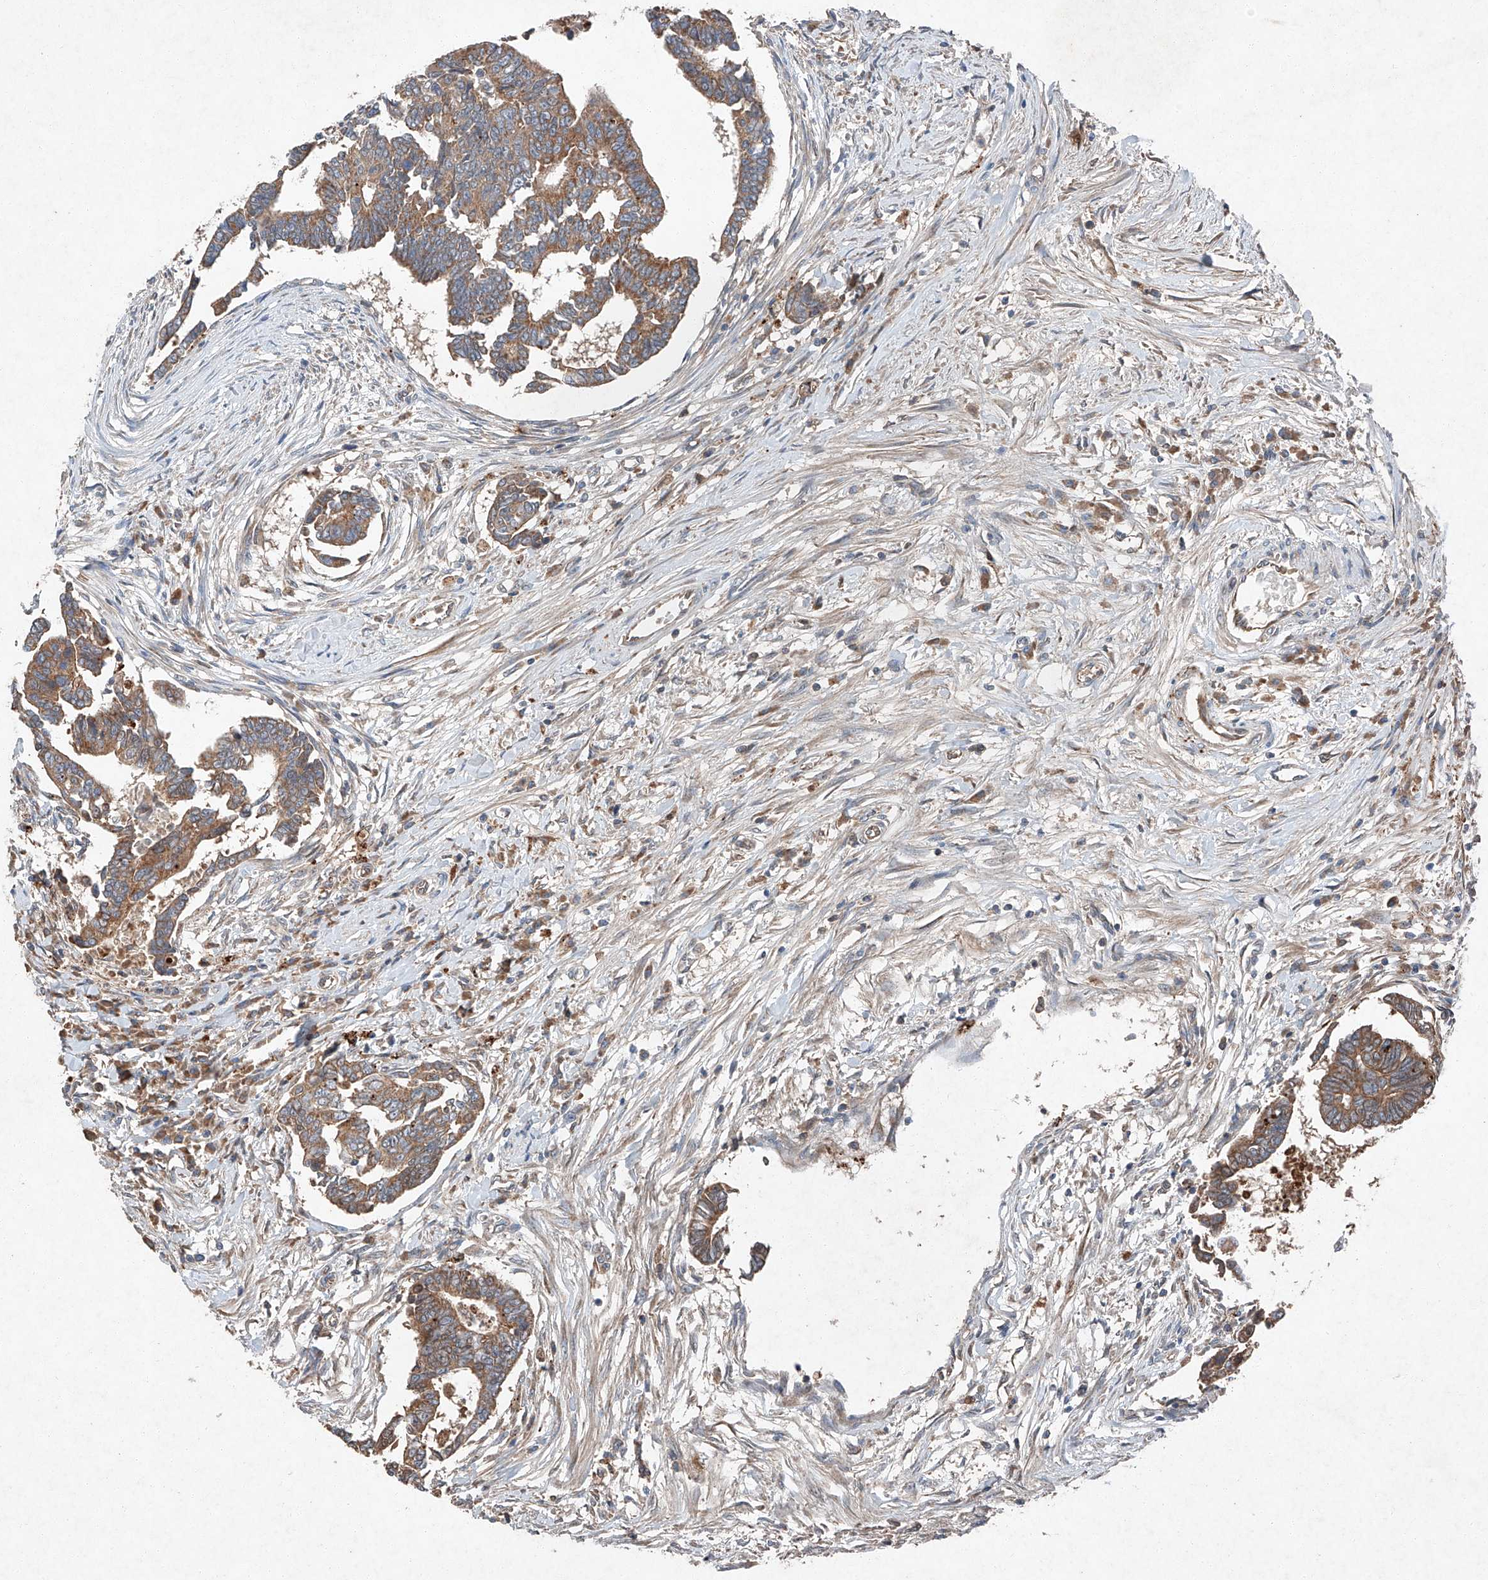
{"staining": {"intensity": "moderate", "quantity": ">75%", "location": "cytoplasmic/membranous"}, "tissue": "colorectal cancer", "cell_type": "Tumor cells", "image_type": "cancer", "snomed": [{"axis": "morphology", "description": "Adenocarcinoma, NOS"}, {"axis": "topography", "description": "Rectum"}], "caption": "A brown stain highlights moderate cytoplasmic/membranous staining of a protein in human colorectal adenocarcinoma tumor cells.", "gene": "RUSC1", "patient": {"sex": "female", "age": 65}}